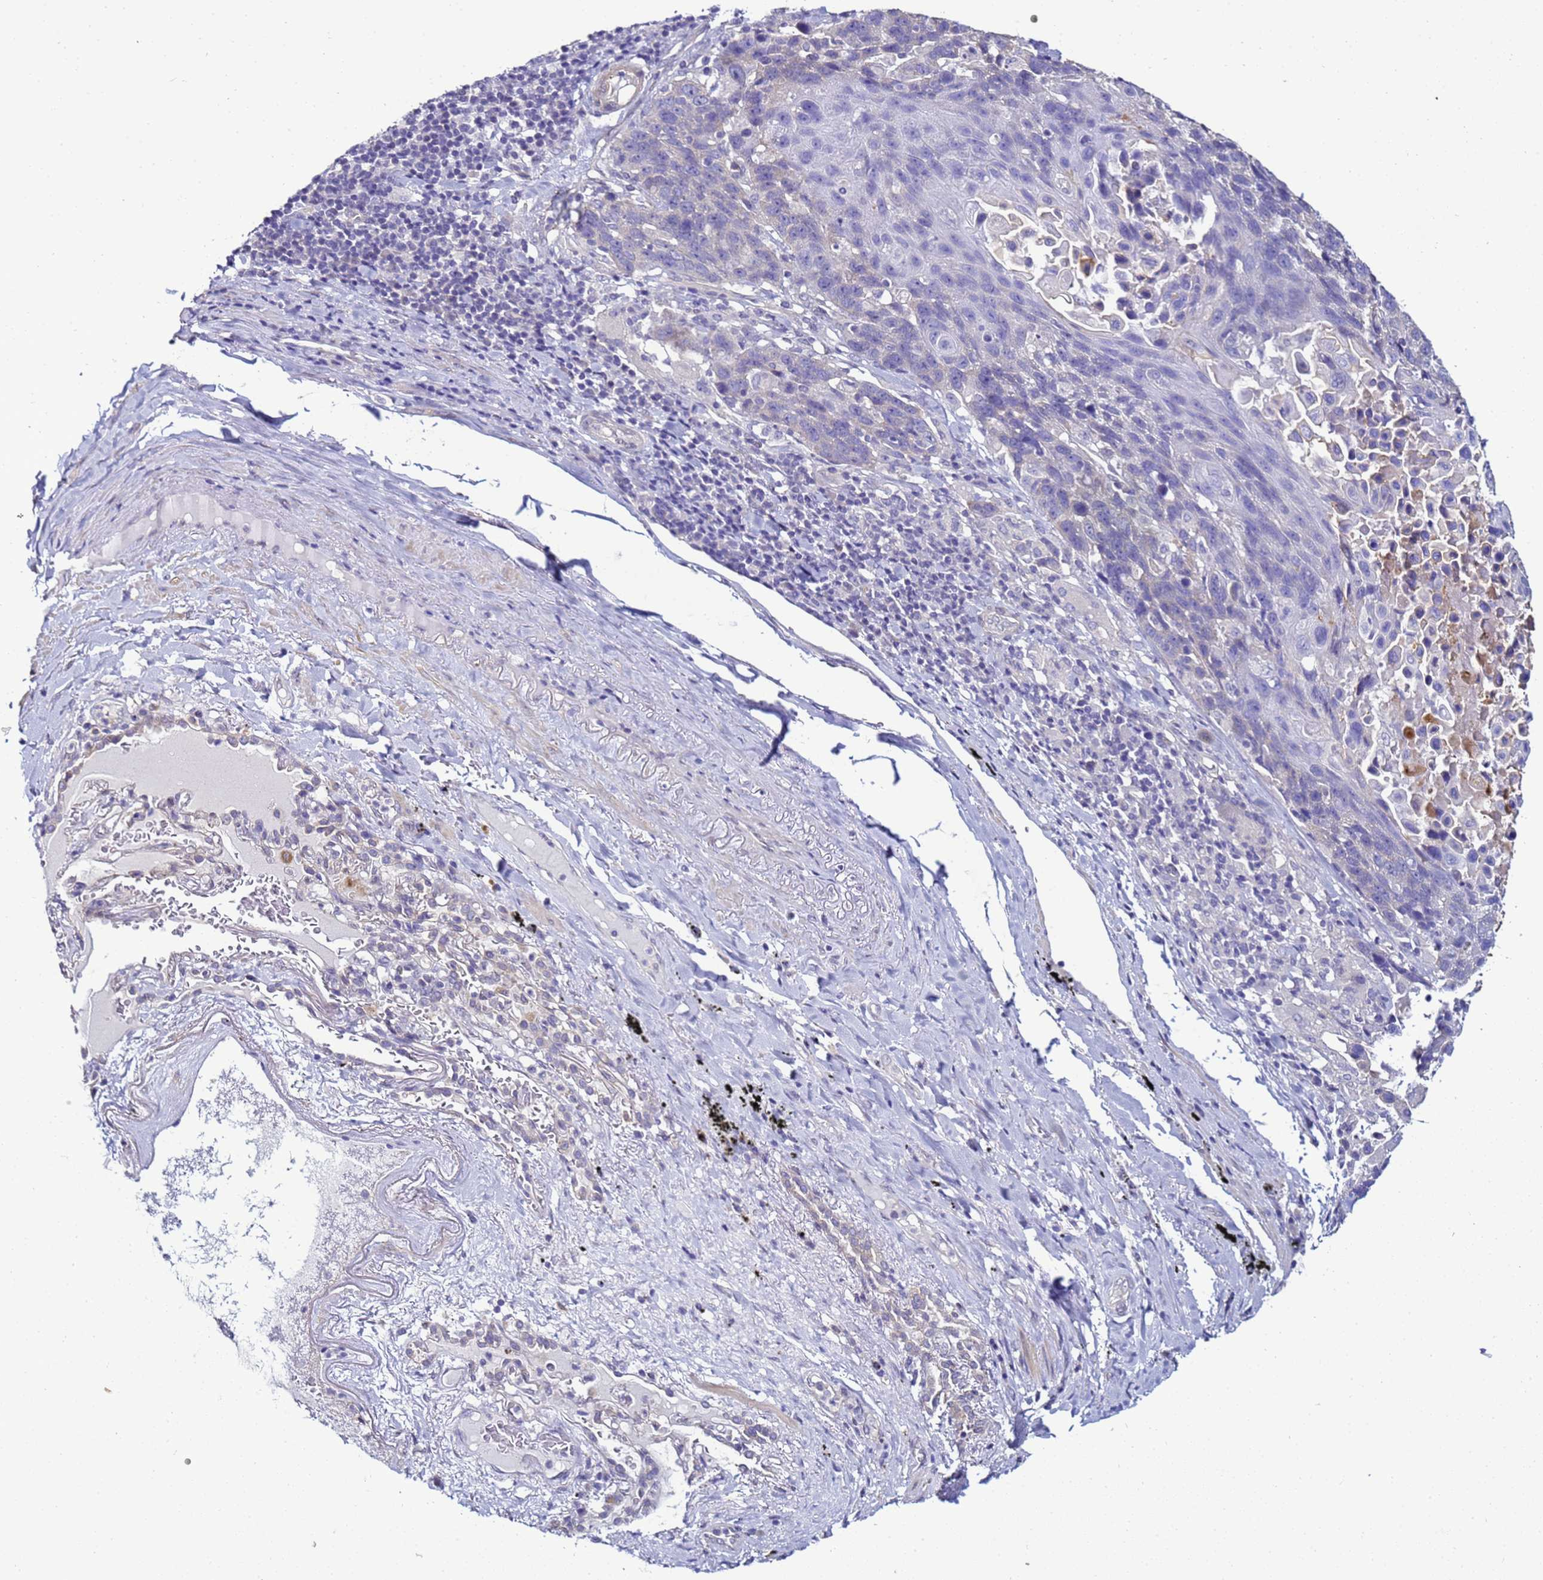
{"staining": {"intensity": "negative", "quantity": "none", "location": "none"}, "tissue": "lung cancer", "cell_type": "Tumor cells", "image_type": "cancer", "snomed": [{"axis": "morphology", "description": "Squamous cell carcinoma, NOS"}, {"axis": "topography", "description": "Lung"}], "caption": "A high-resolution micrograph shows IHC staining of lung squamous cell carcinoma, which displays no significant expression in tumor cells.", "gene": "FAM166B", "patient": {"sex": "male", "age": 66}}